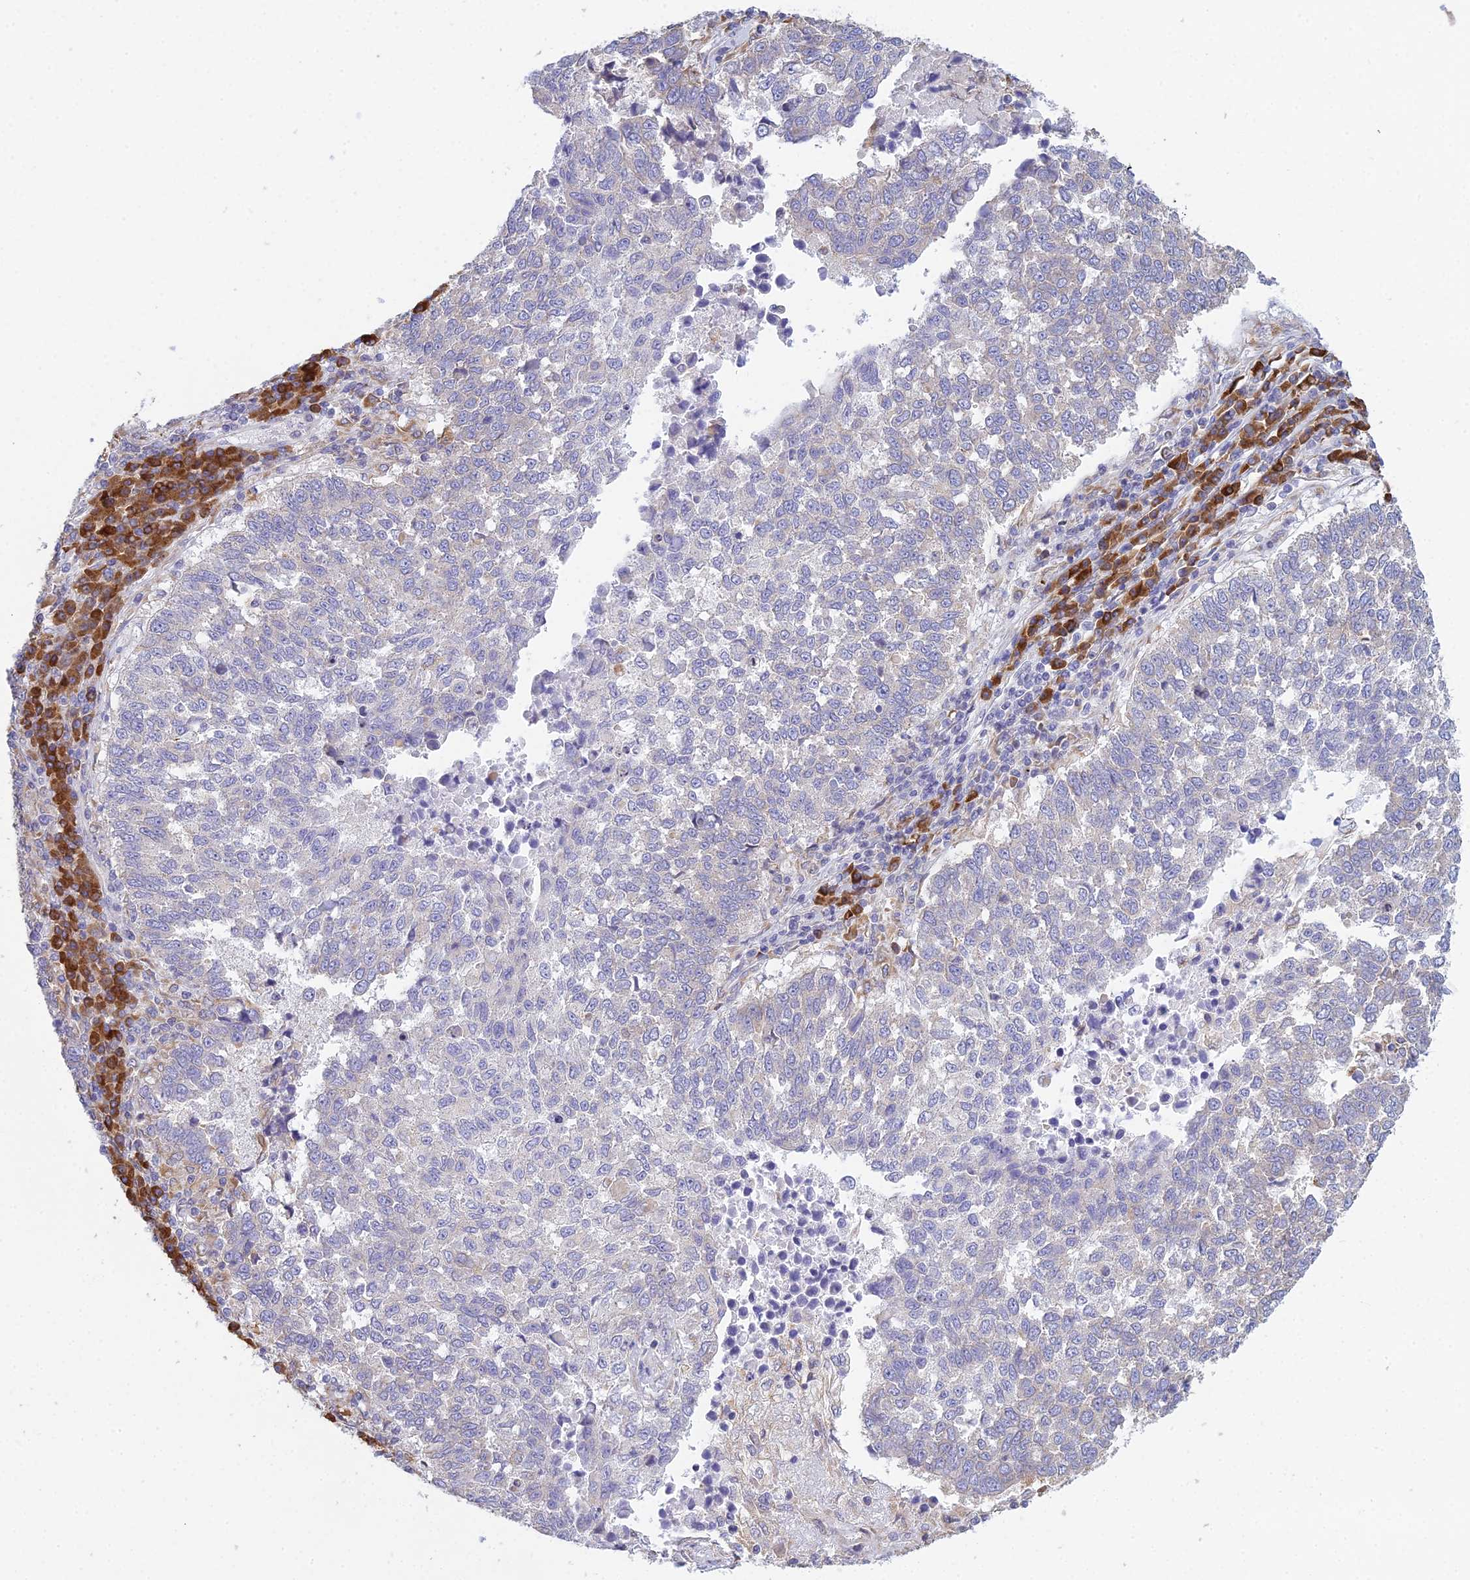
{"staining": {"intensity": "negative", "quantity": "none", "location": "none"}, "tissue": "lung cancer", "cell_type": "Tumor cells", "image_type": "cancer", "snomed": [{"axis": "morphology", "description": "Squamous cell carcinoma, NOS"}, {"axis": "topography", "description": "Lung"}], "caption": "Lung cancer was stained to show a protein in brown. There is no significant staining in tumor cells. (DAB IHC, high magnification).", "gene": "HM13", "patient": {"sex": "male", "age": 73}}